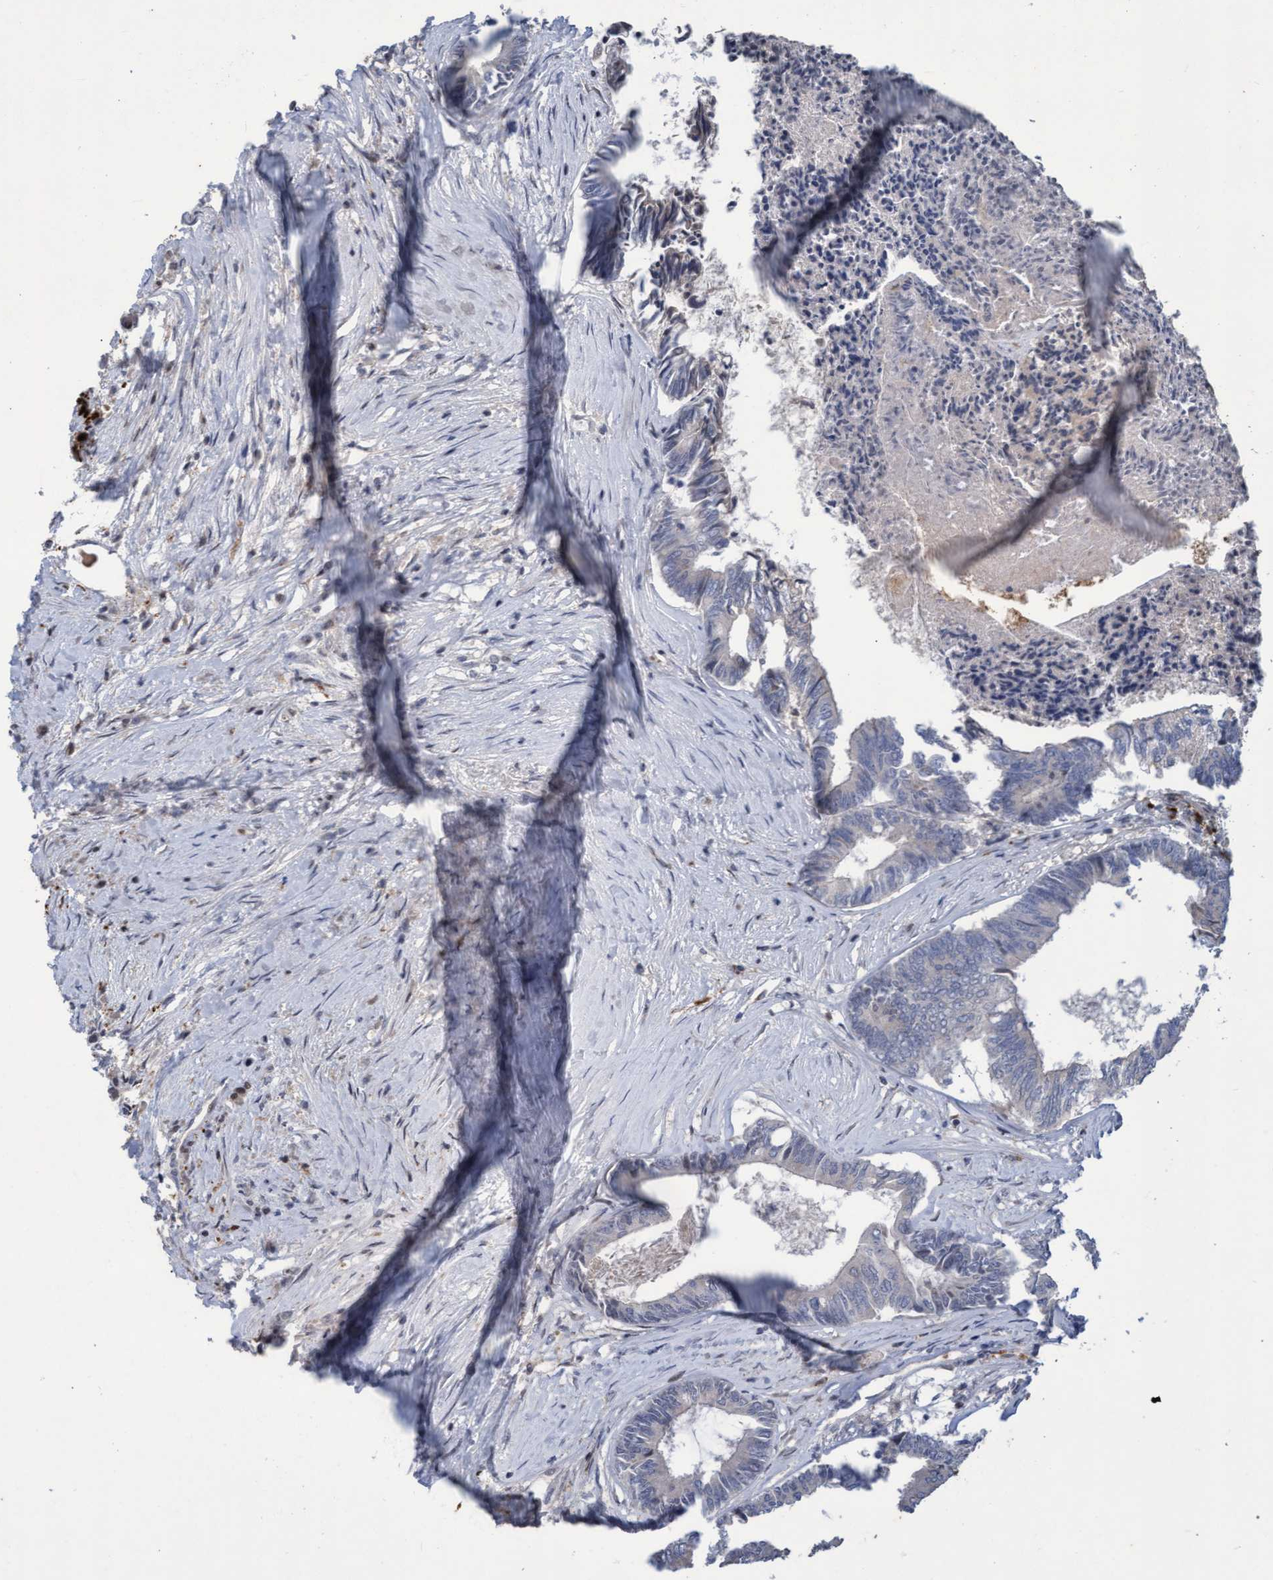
{"staining": {"intensity": "negative", "quantity": "none", "location": "none"}, "tissue": "colorectal cancer", "cell_type": "Tumor cells", "image_type": "cancer", "snomed": [{"axis": "morphology", "description": "Adenocarcinoma, NOS"}, {"axis": "topography", "description": "Rectum"}], "caption": "An immunohistochemistry photomicrograph of colorectal adenocarcinoma is shown. There is no staining in tumor cells of colorectal adenocarcinoma. (DAB immunohistochemistry (IHC), high magnification).", "gene": "KCNC2", "patient": {"sex": "male", "age": 63}}